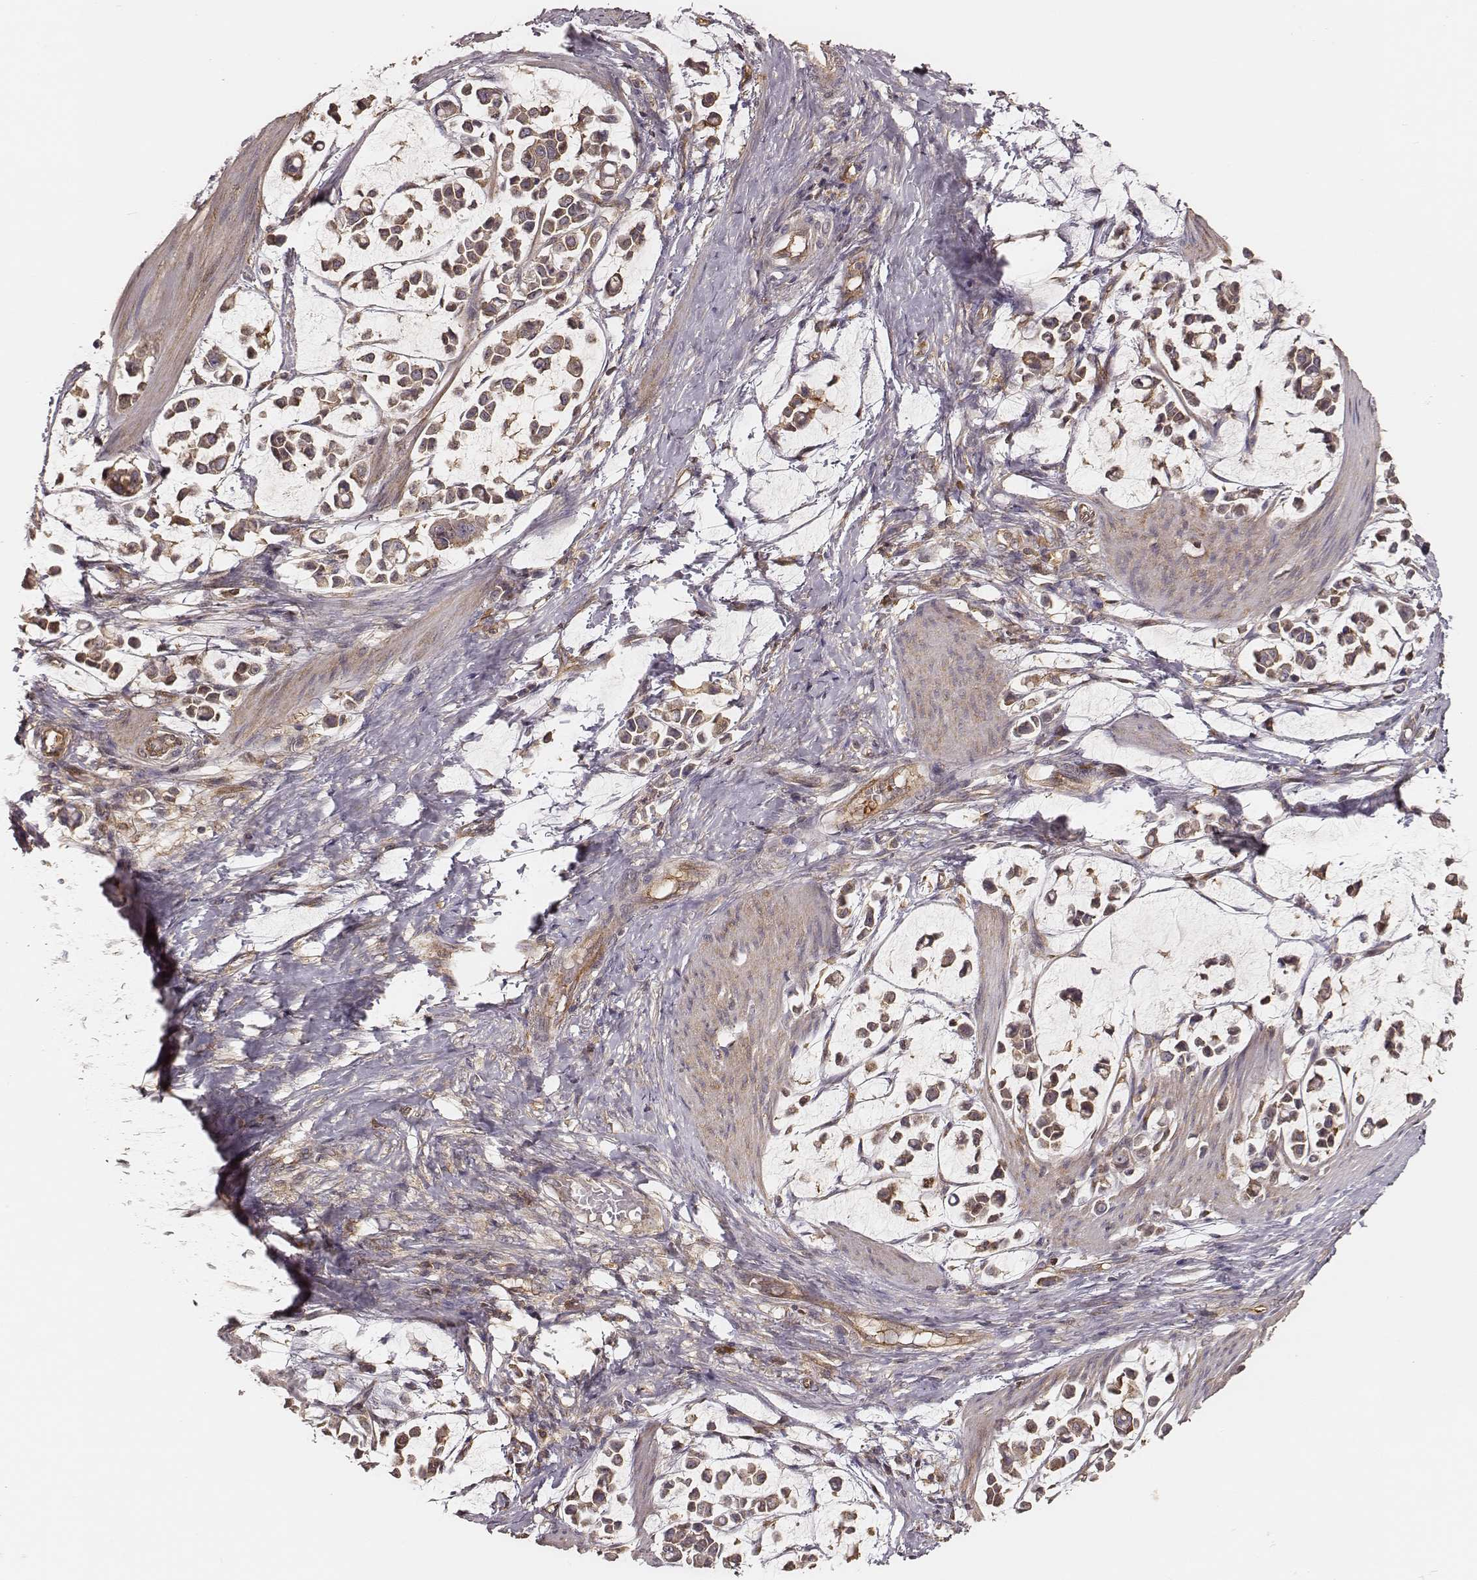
{"staining": {"intensity": "moderate", "quantity": ">75%", "location": "cytoplasmic/membranous"}, "tissue": "stomach cancer", "cell_type": "Tumor cells", "image_type": "cancer", "snomed": [{"axis": "morphology", "description": "Adenocarcinoma, NOS"}, {"axis": "topography", "description": "Stomach"}], "caption": "This histopathology image displays stomach cancer (adenocarcinoma) stained with IHC to label a protein in brown. The cytoplasmic/membranous of tumor cells show moderate positivity for the protein. Nuclei are counter-stained blue.", "gene": "CARS1", "patient": {"sex": "male", "age": 82}}